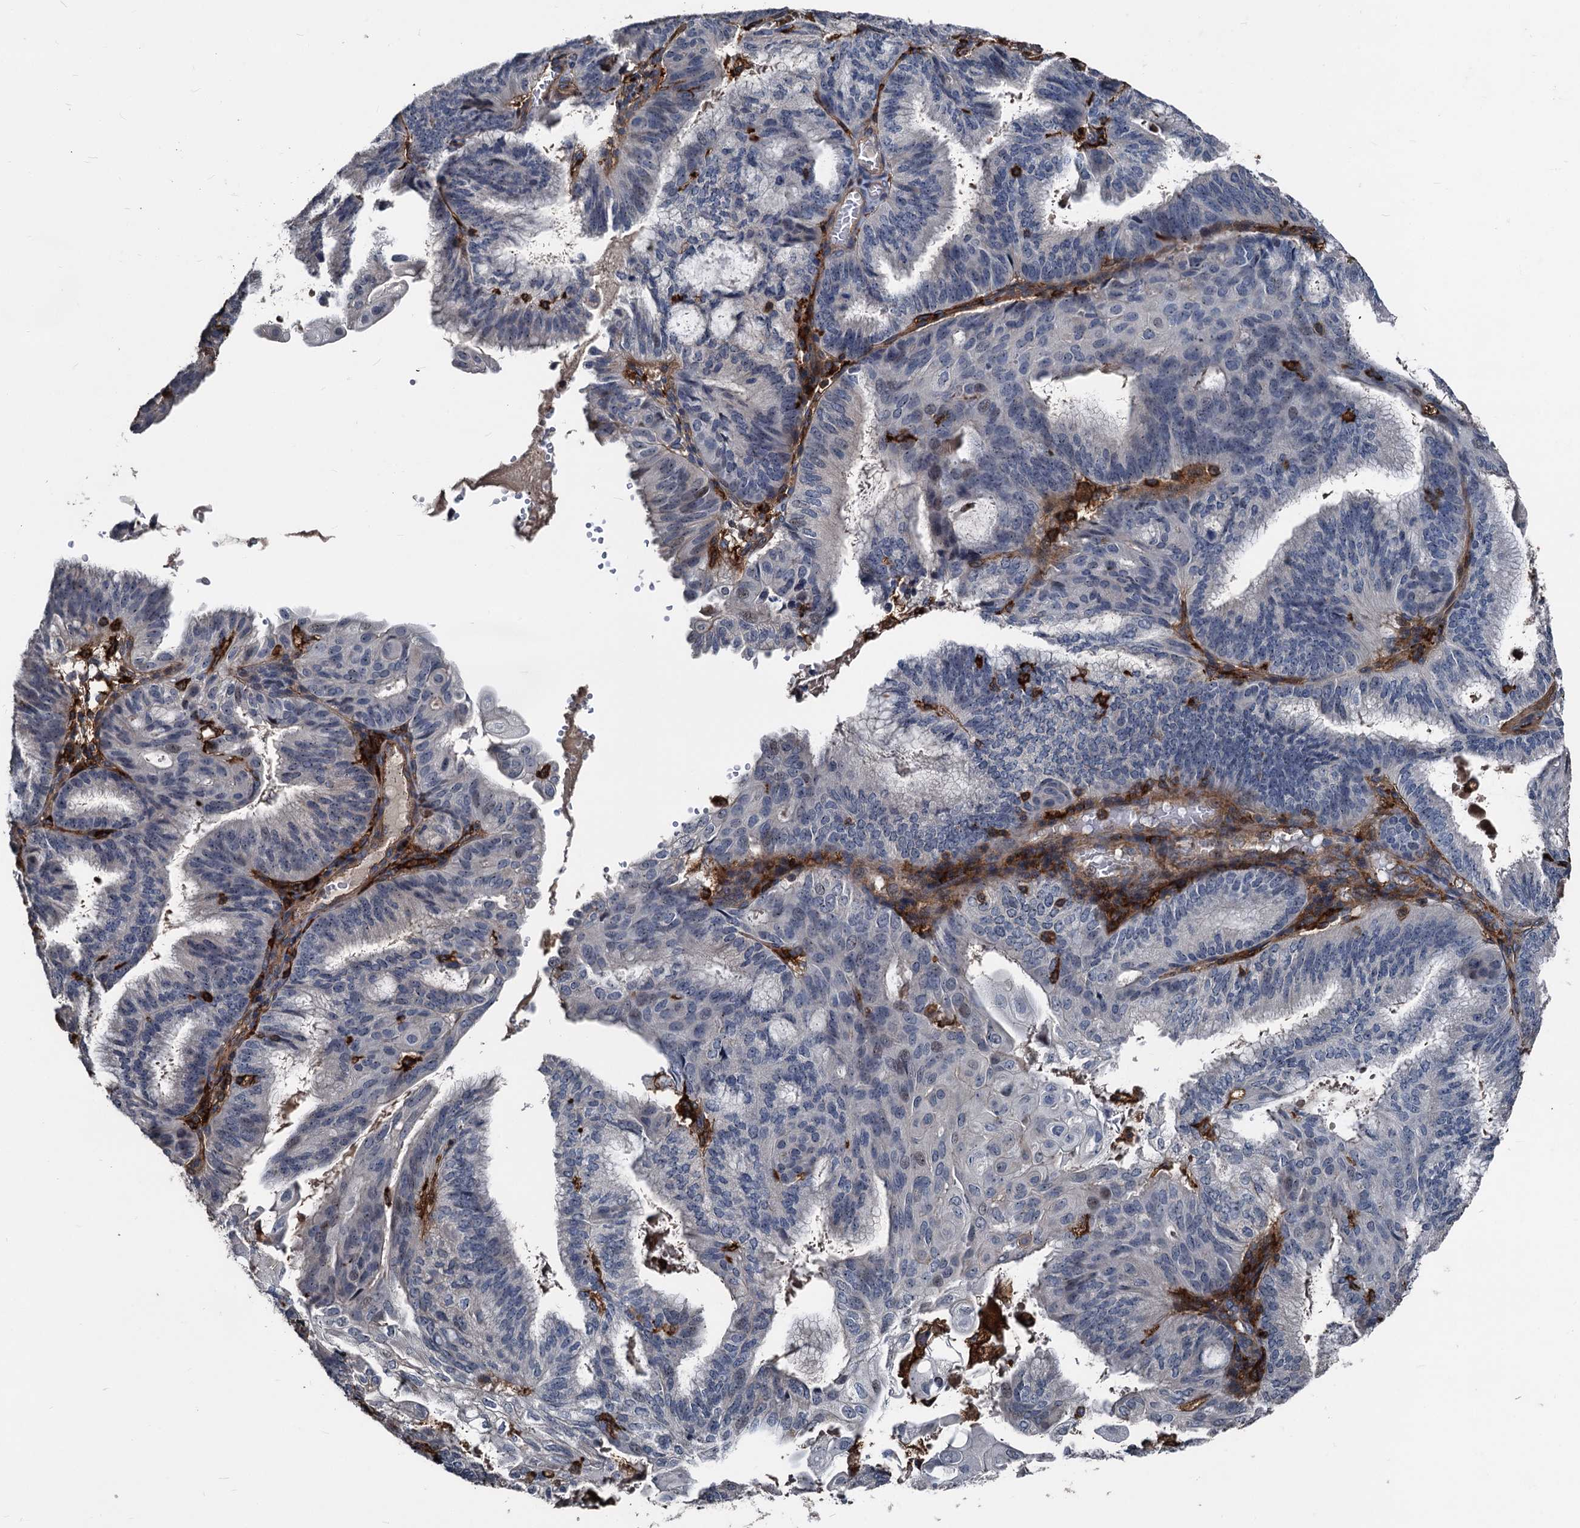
{"staining": {"intensity": "negative", "quantity": "none", "location": "none"}, "tissue": "endometrial cancer", "cell_type": "Tumor cells", "image_type": "cancer", "snomed": [{"axis": "morphology", "description": "Adenocarcinoma, NOS"}, {"axis": "topography", "description": "Endometrium"}], "caption": "An image of endometrial cancer stained for a protein reveals no brown staining in tumor cells. (DAB (3,3'-diaminobenzidine) IHC with hematoxylin counter stain).", "gene": "PLEKHO2", "patient": {"sex": "female", "age": 49}}